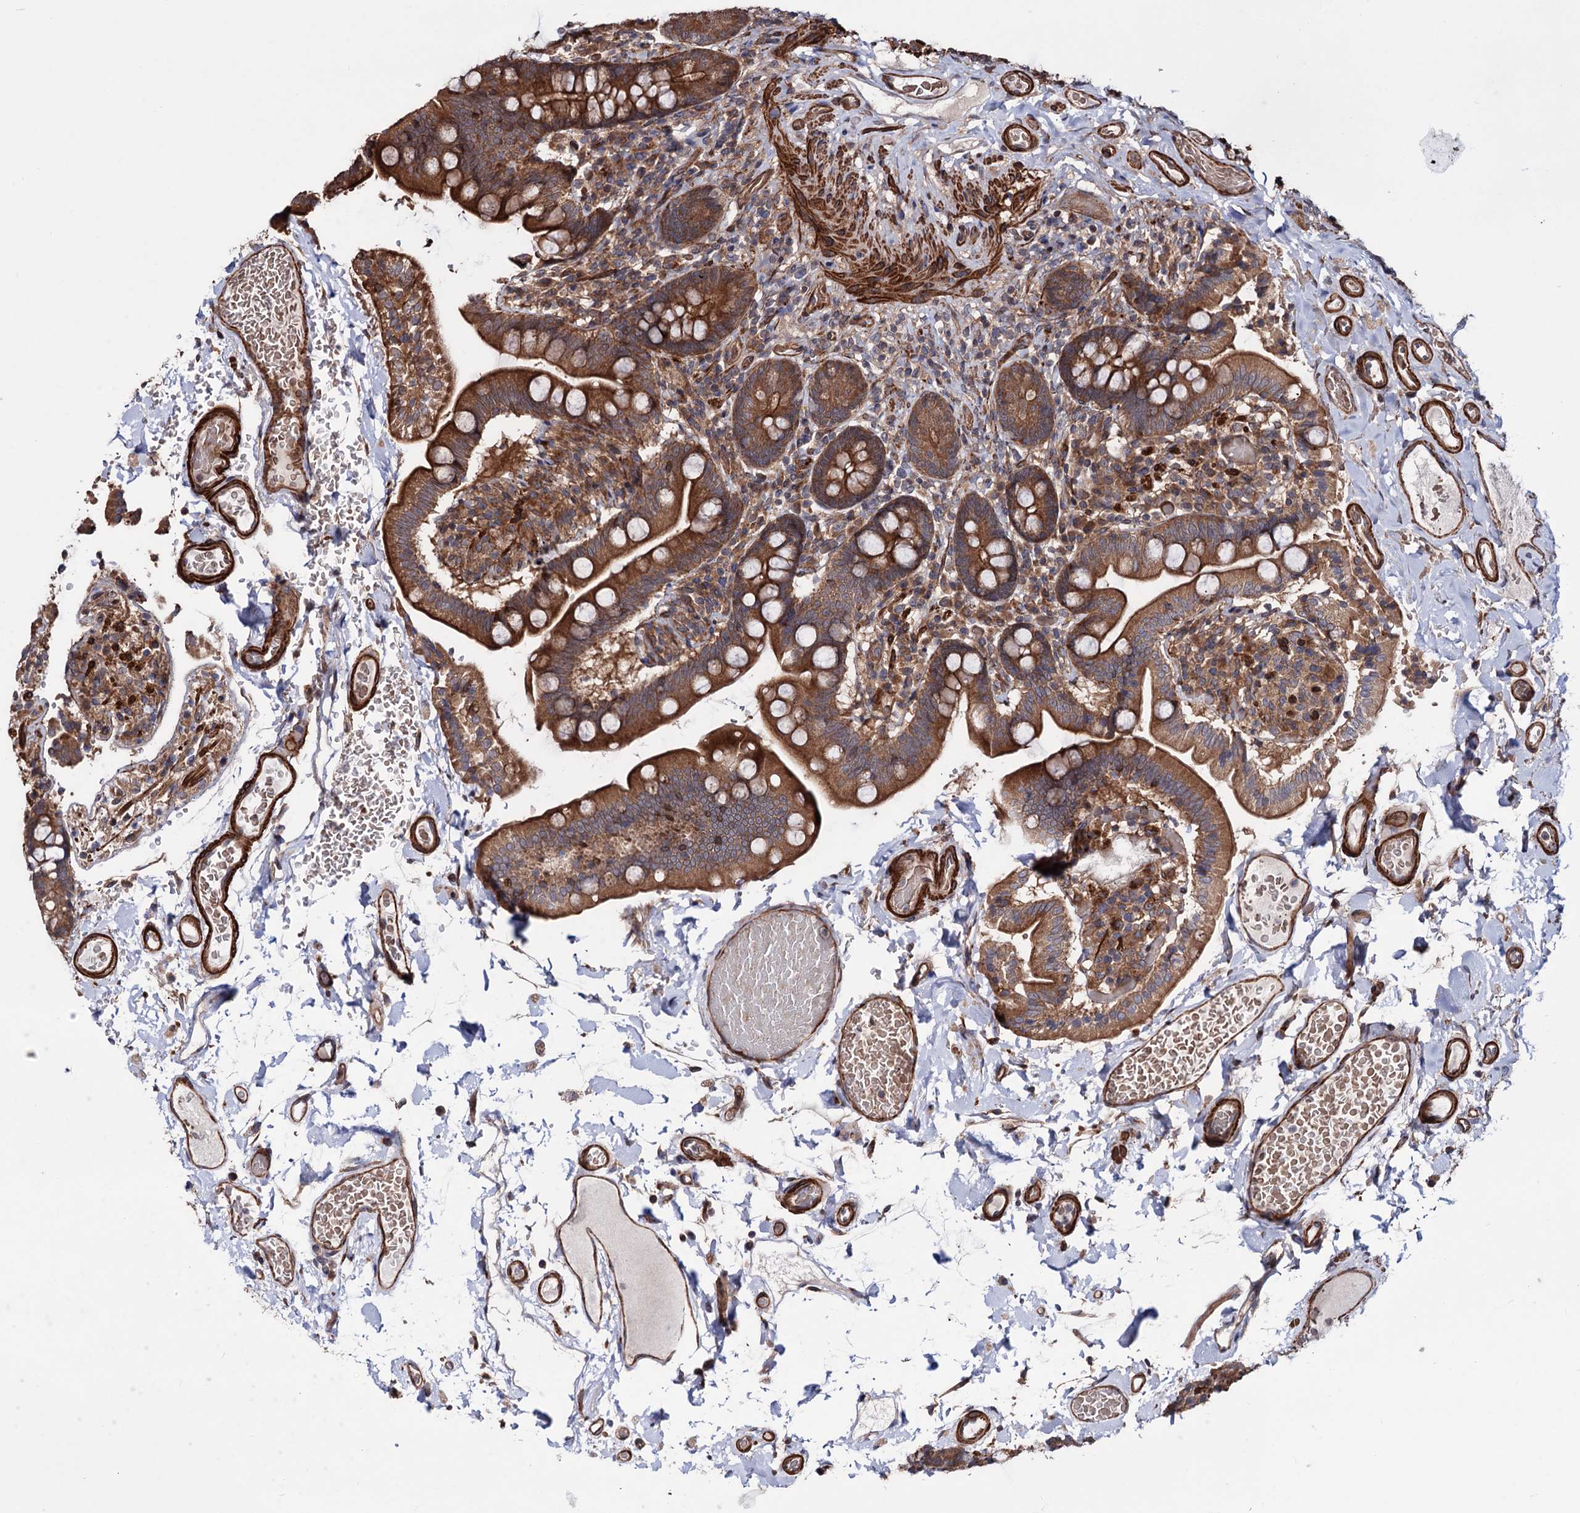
{"staining": {"intensity": "strong", "quantity": ">75%", "location": "cytoplasmic/membranous"}, "tissue": "small intestine", "cell_type": "Glandular cells", "image_type": "normal", "snomed": [{"axis": "morphology", "description": "Normal tissue, NOS"}, {"axis": "topography", "description": "Small intestine"}], "caption": "High-power microscopy captured an immunohistochemistry (IHC) image of unremarkable small intestine, revealing strong cytoplasmic/membranous positivity in about >75% of glandular cells.", "gene": "FERMT2", "patient": {"sex": "female", "age": 64}}